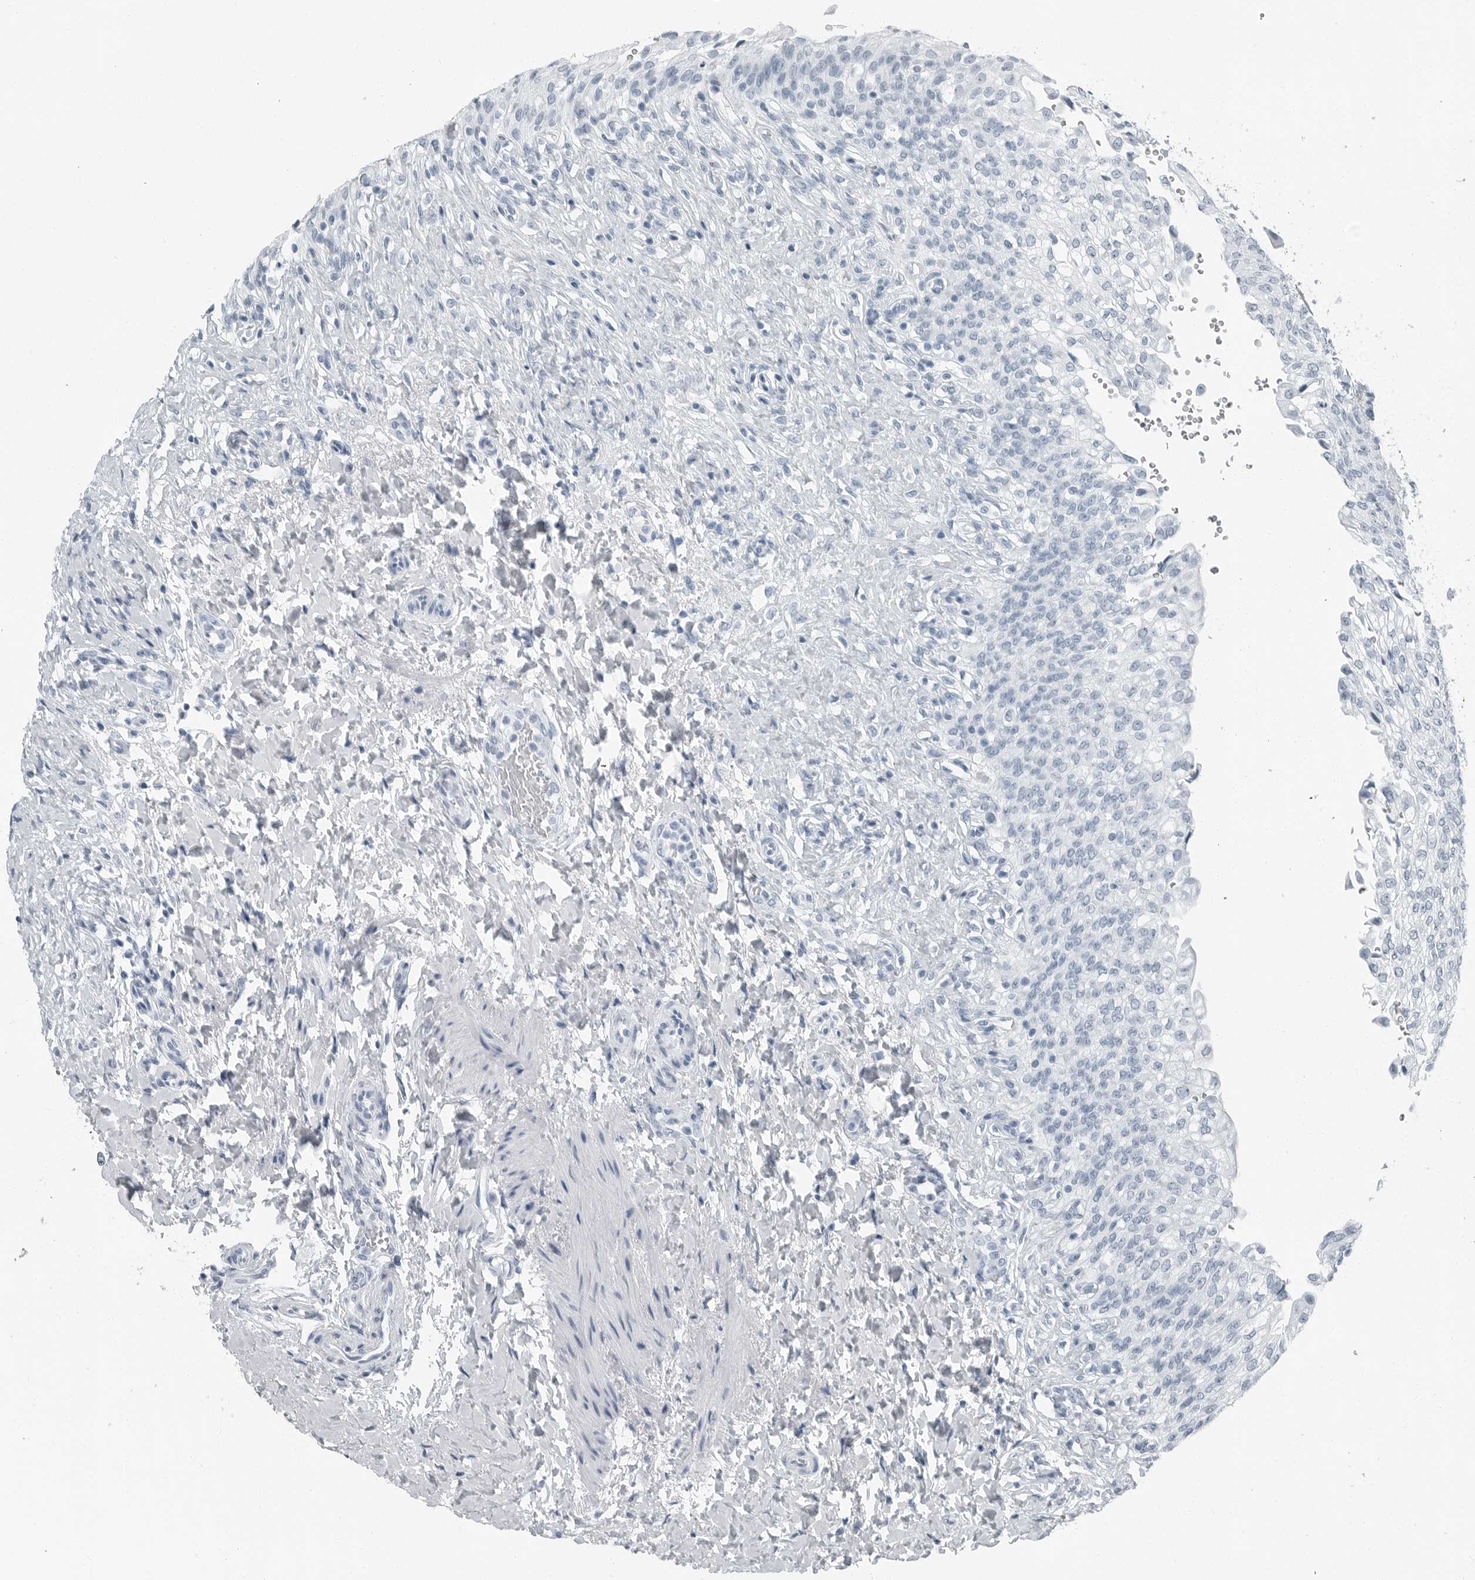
{"staining": {"intensity": "negative", "quantity": "none", "location": "none"}, "tissue": "urinary bladder", "cell_type": "Urothelial cells", "image_type": "normal", "snomed": [{"axis": "morphology", "description": "Urothelial carcinoma, High grade"}, {"axis": "topography", "description": "Urinary bladder"}], "caption": "Human urinary bladder stained for a protein using immunohistochemistry (IHC) demonstrates no staining in urothelial cells.", "gene": "FABP6", "patient": {"sex": "male", "age": 46}}